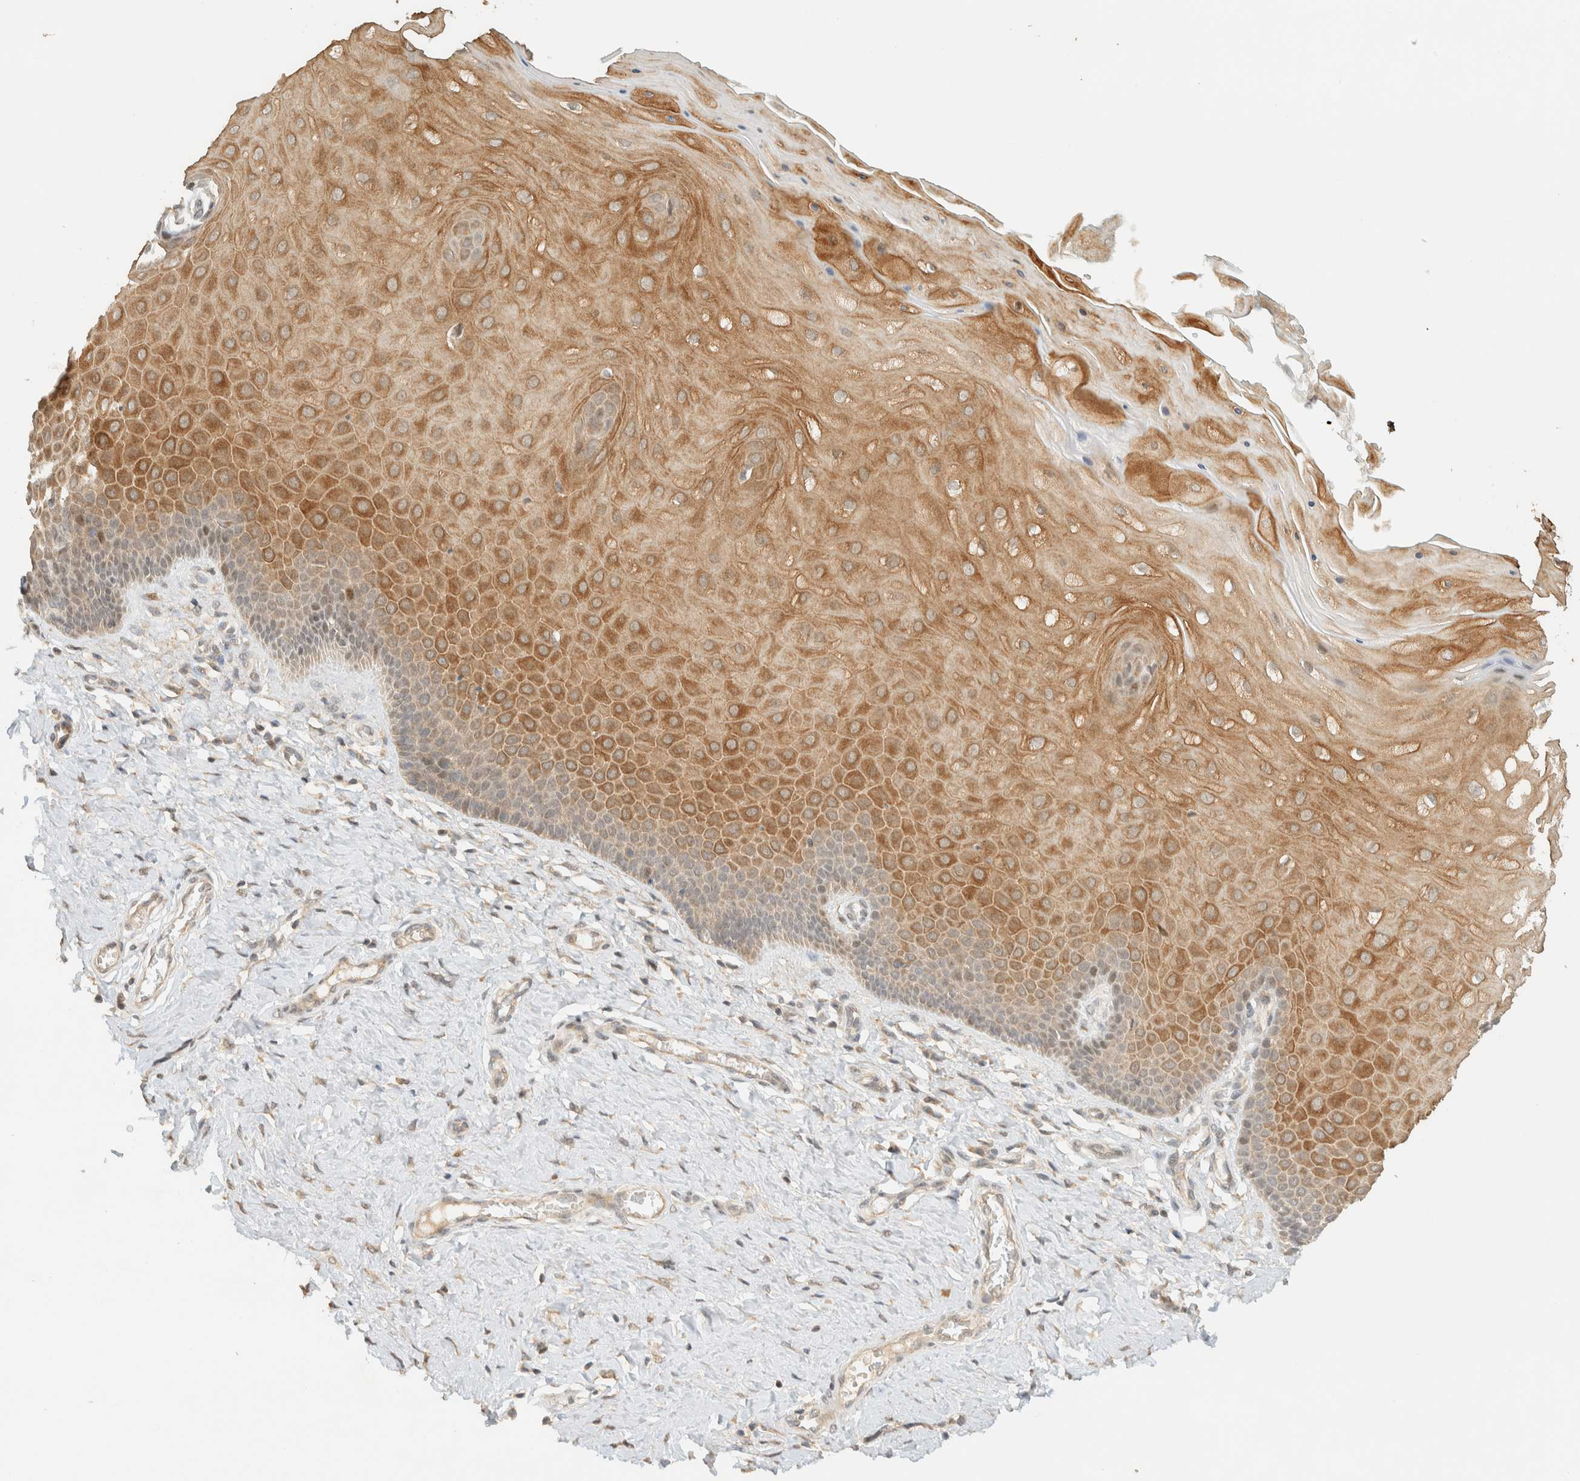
{"staining": {"intensity": "weak", "quantity": ">75%", "location": "cytoplasmic/membranous"}, "tissue": "cervix", "cell_type": "Glandular cells", "image_type": "normal", "snomed": [{"axis": "morphology", "description": "Normal tissue, NOS"}, {"axis": "topography", "description": "Cervix"}], "caption": "DAB (3,3'-diaminobenzidine) immunohistochemical staining of benign human cervix demonstrates weak cytoplasmic/membranous protein positivity in about >75% of glandular cells. The staining is performed using DAB brown chromogen to label protein expression. The nuclei are counter-stained blue using hematoxylin.", "gene": "ZBTB34", "patient": {"sex": "female", "age": 55}}